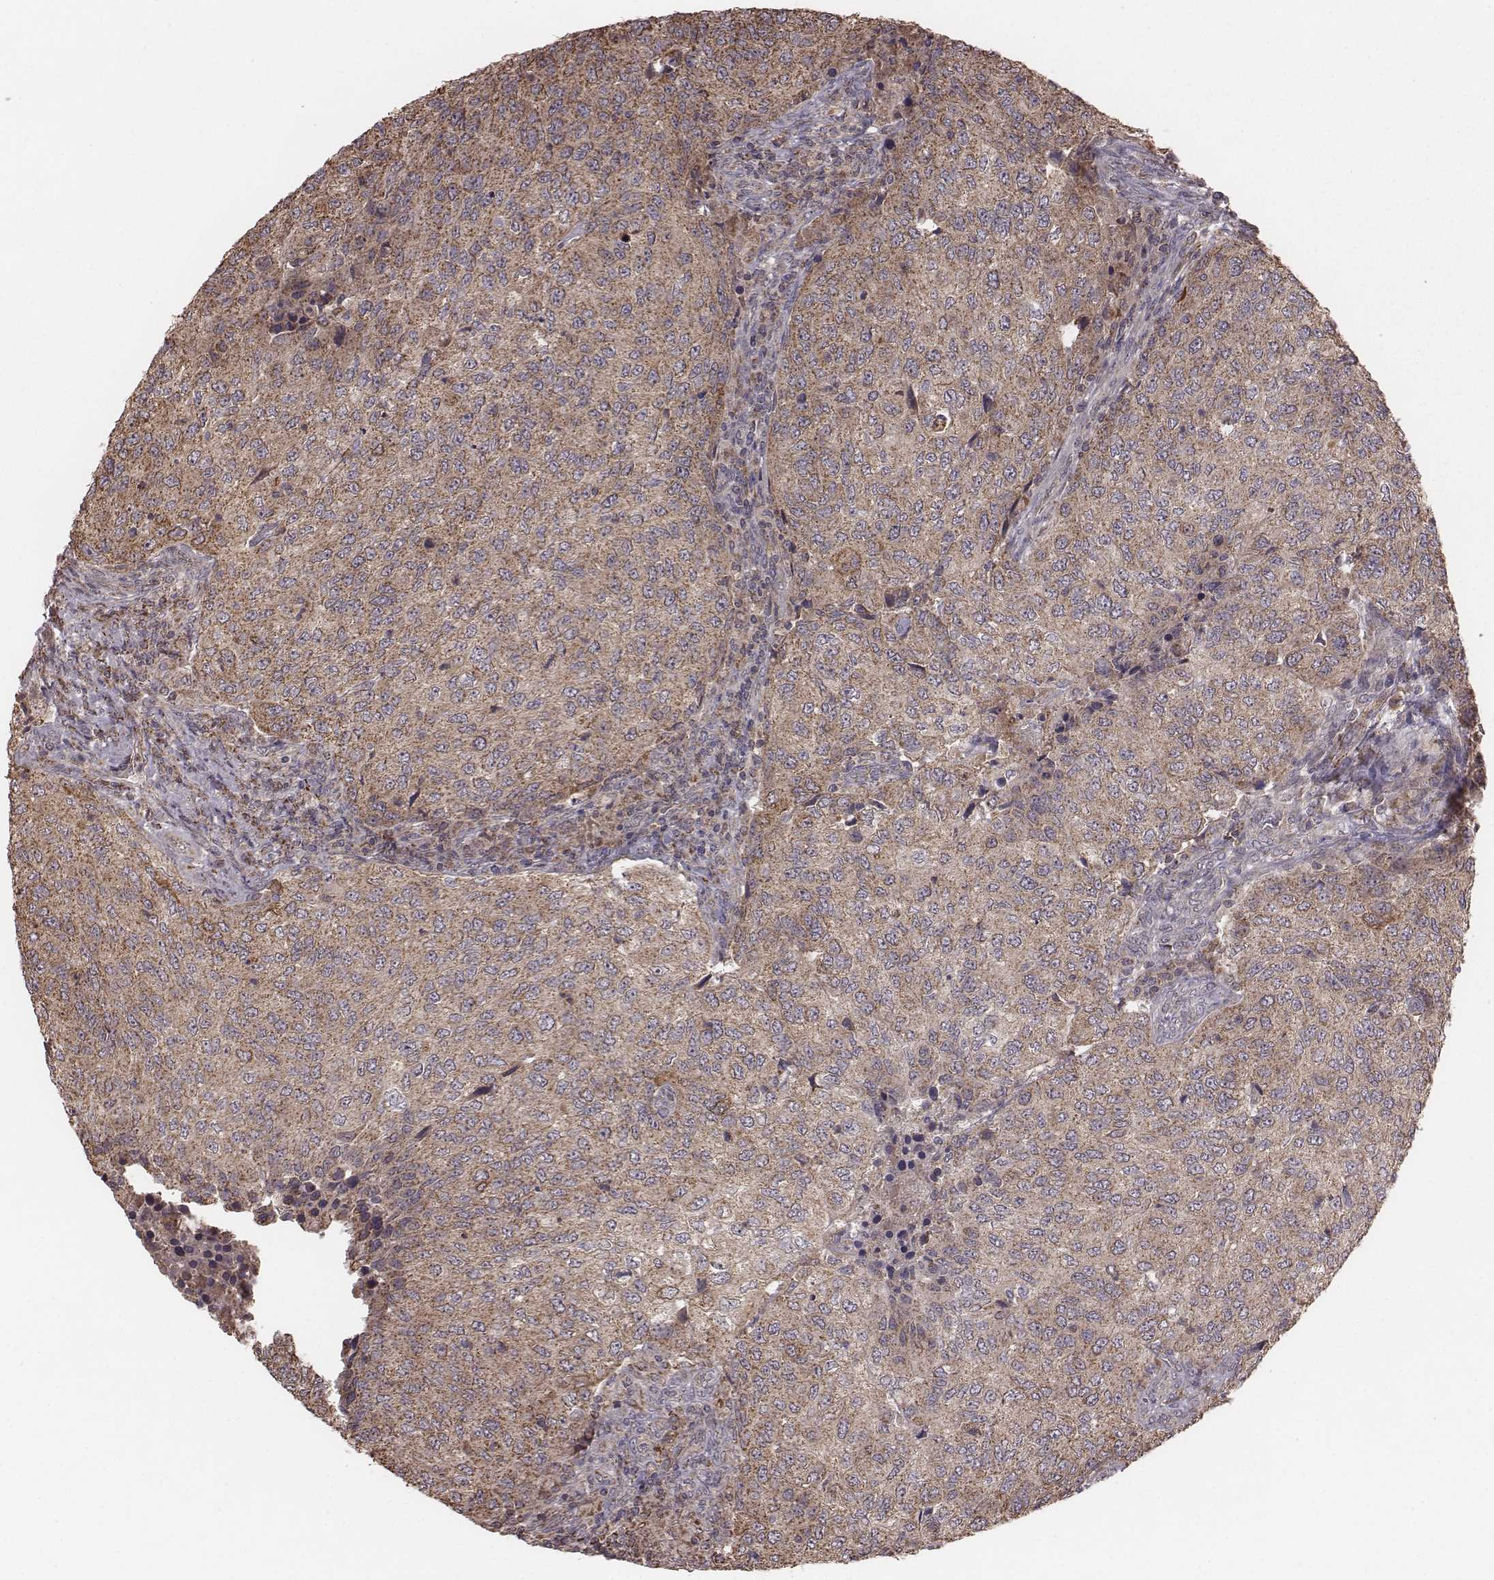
{"staining": {"intensity": "moderate", "quantity": ">75%", "location": "cytoplasmic/membranous"}, "tissue": "urothelial cancer", "cell_type": "Tumor cells", "image_type": "cancer", "snomed": [{"axis": "morphology", "description": "Urothelial carcinoma, High grade"}, {"axis": "topography", "description": "Urinary bladder"}], "caption": "Protein expression analysis of urothelial carcinoma (high-grade) shows moderate cytoplasmic/membranous positivity in approximately >75% of tumor cells.", "gene": "PDCD2L", "patient": {"sex": "female", "age": 78}}